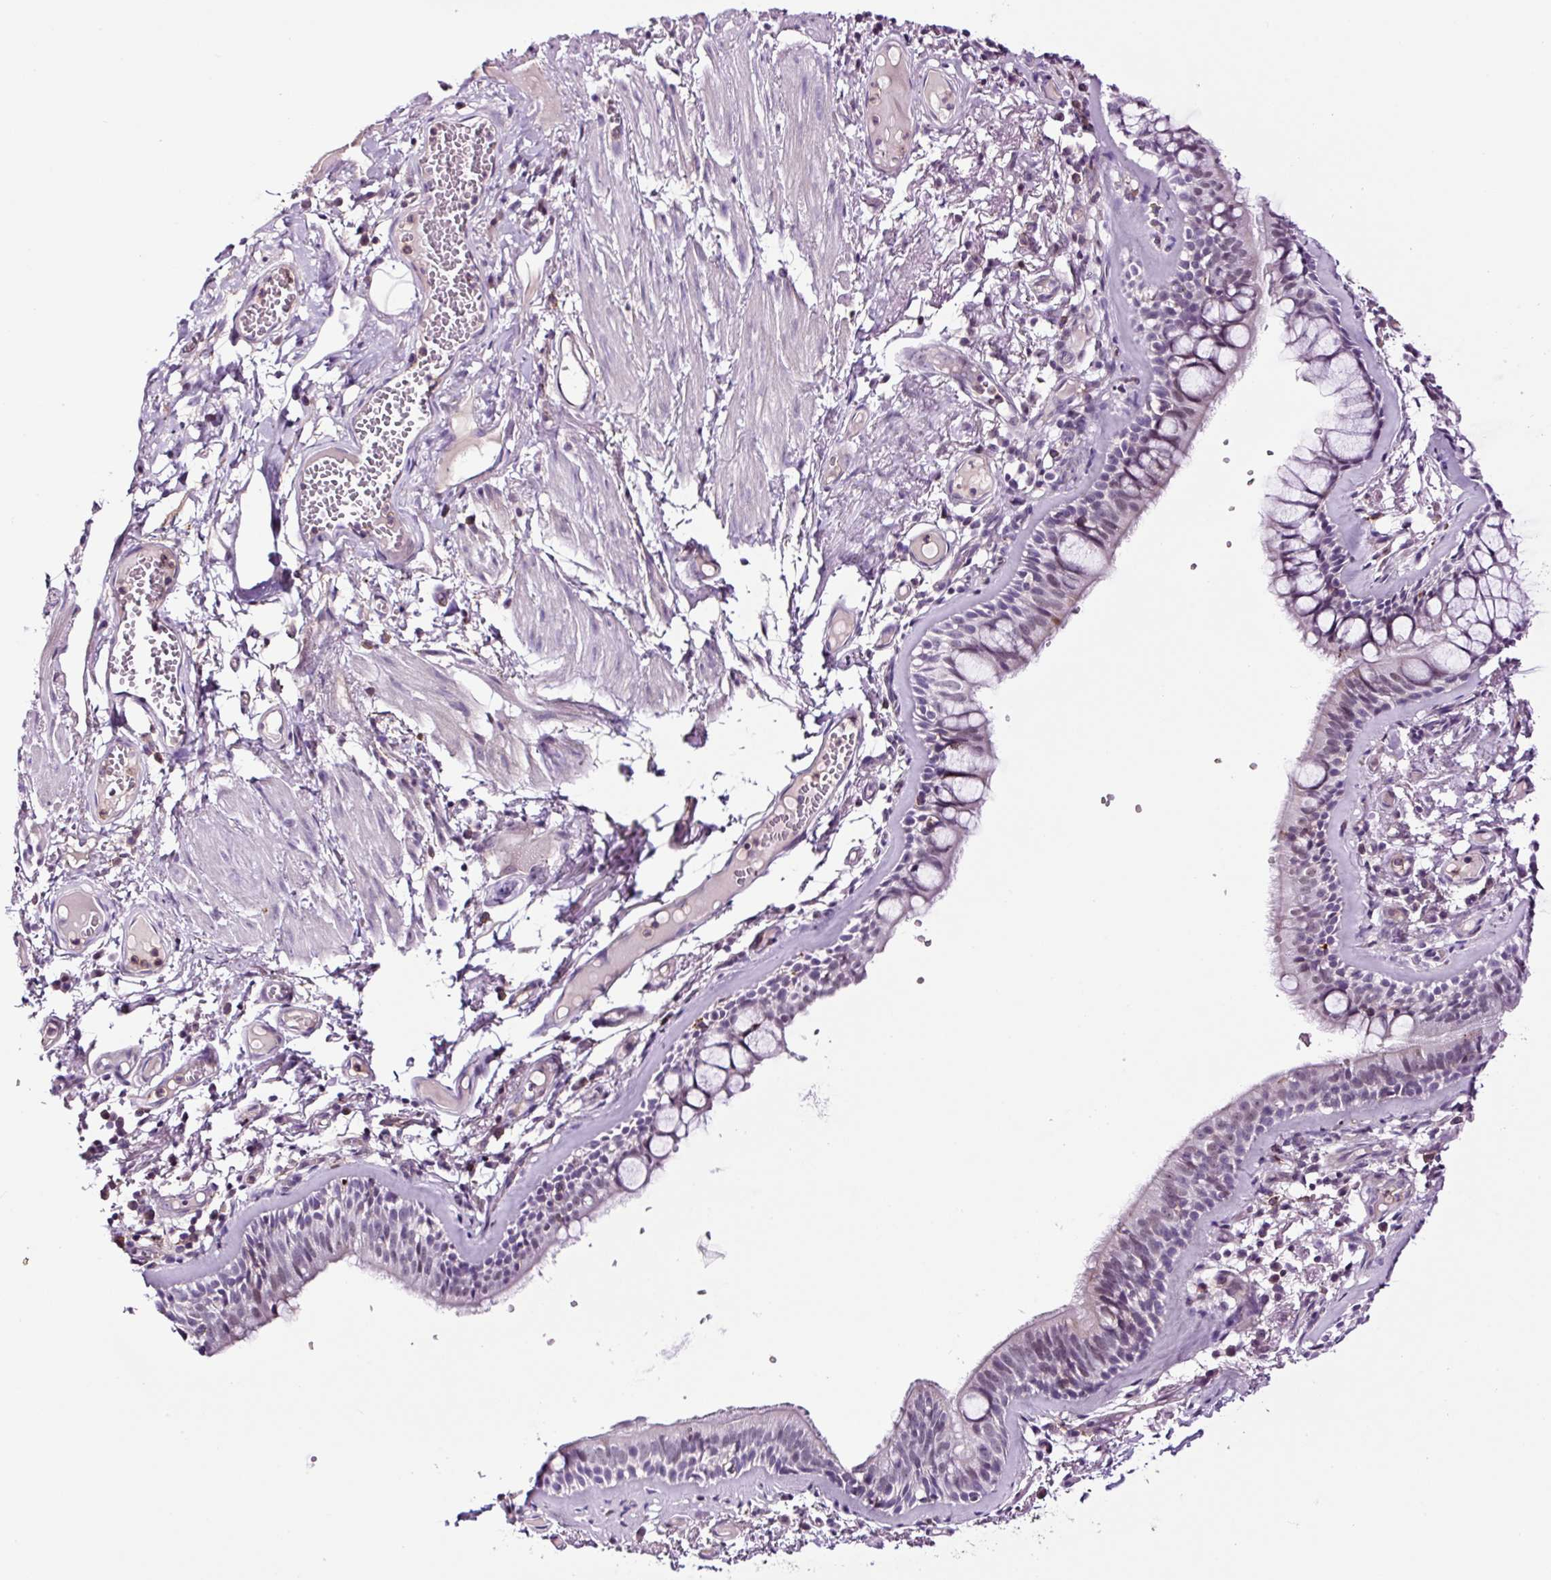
{"staining": {"intensity": "negative", "quantity": "none", "location": "none"}, "tissue": "bronchus", "cell_type": "Respiratory epithelial cells", "image_type": "normal", "snomed": [{"axis": "morphology", "description": "Normal tissue, NOS"}, {"axis": "topography", "description": "Cartilage tissue"}, {"axis": "topography", "description": "Bronchus"}], "caption": "Bronchus was stained to show a protein in brown. There is no significant expression in respiratory epithelial cells. Brightfield microscopy of immunohistochemistry stained with DAB (3,3'-diaminobenzidine) (brown) and hematoxylin (blue), captured at high magnification.", "gene": "TAFA3", "patient": {"sex": "male", "age": 78}}